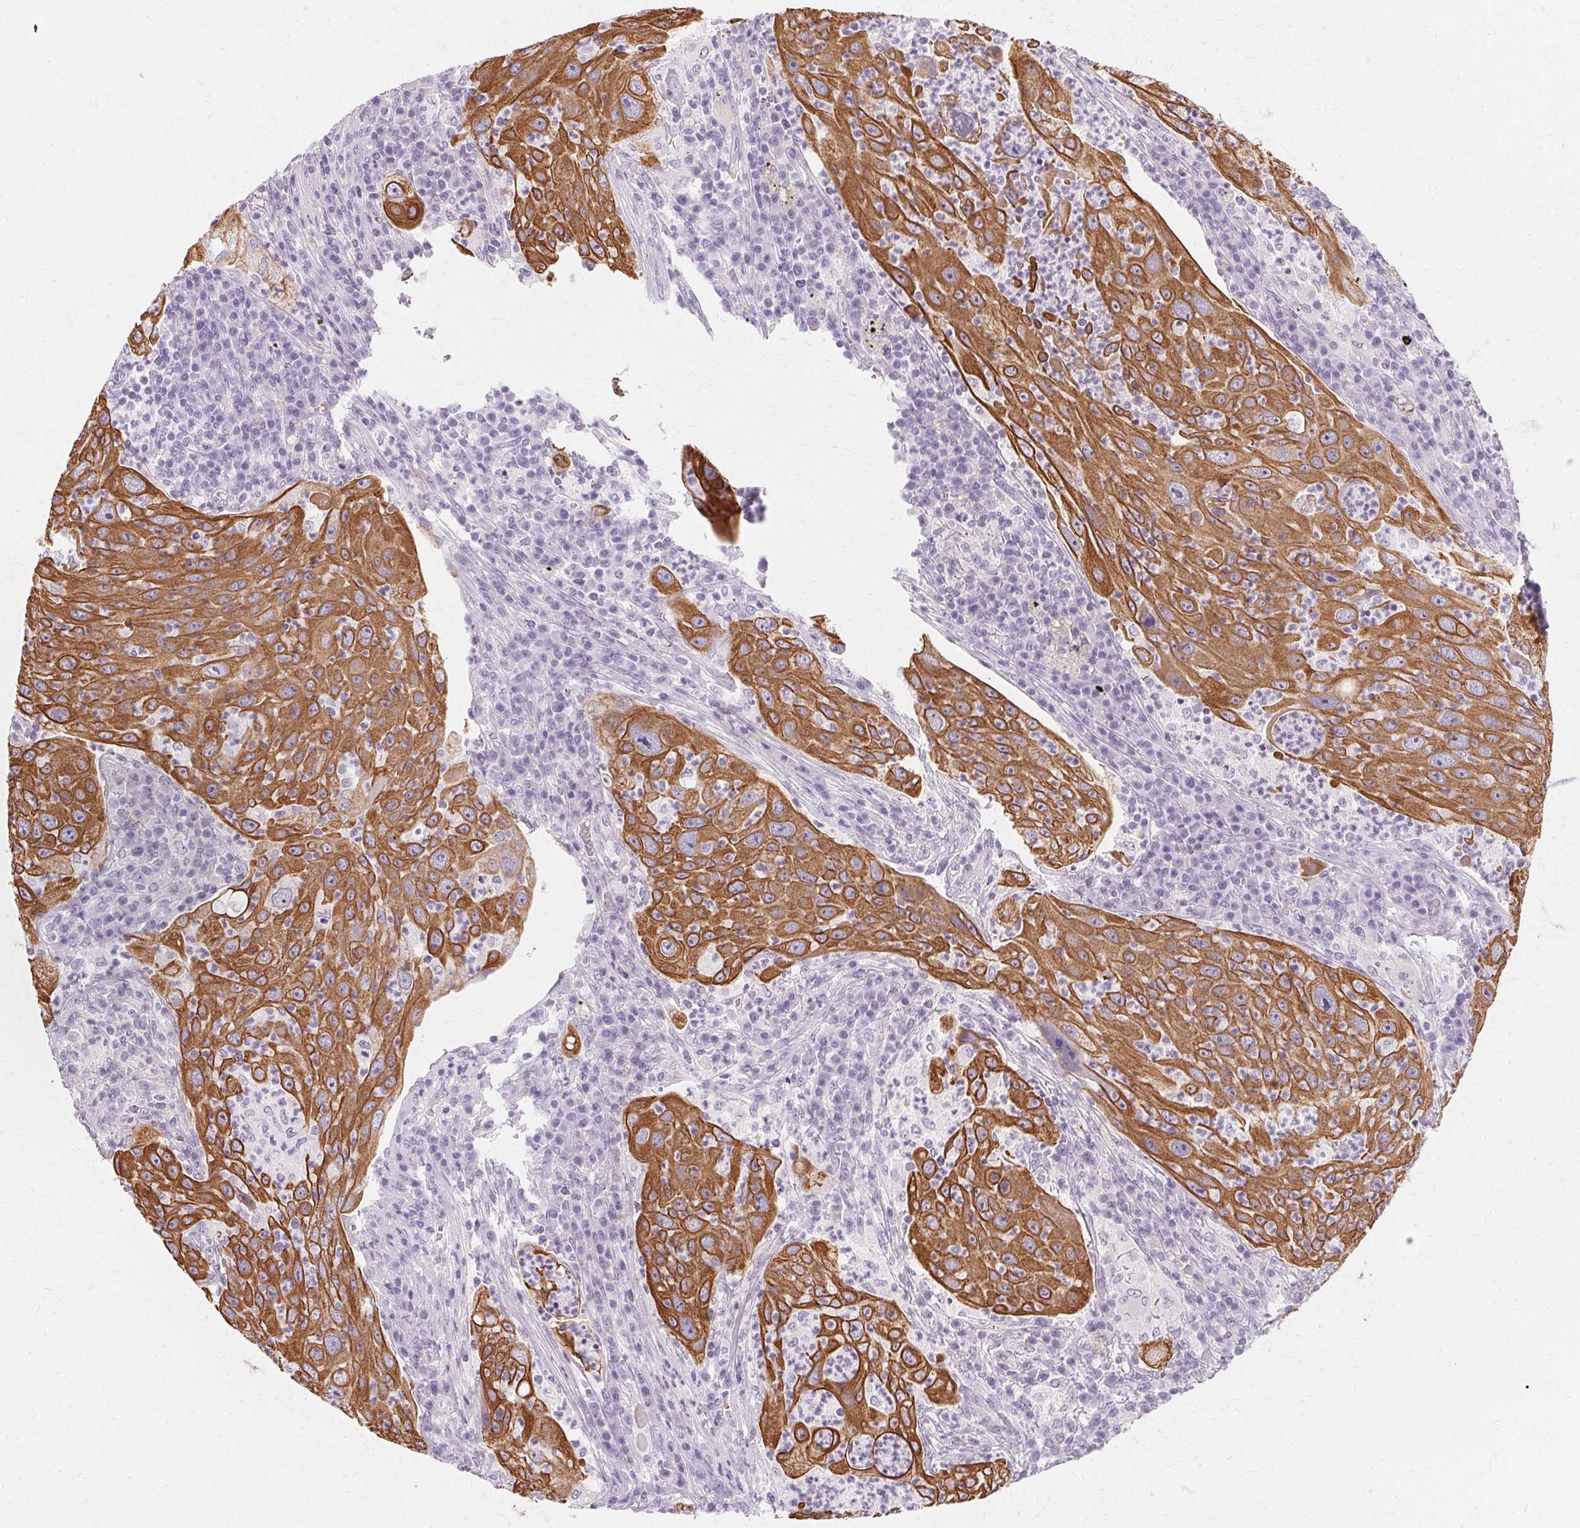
{"staining": {"intensity": "moderate", "quantity": ">75%", "location": "cytoplasmic/membranous"}, "tissue": "lung cancer", "cell_type": "Tumor cells", "image_type": "cancer", "snomed": [{"axis": "morphology", "description": "Squamous cell carcinoma, NOS"}, {"axis": "topography", "description": "Lung"}], "caption": "The immunohistochemical stain highlights moderate cytoplasmic/membranous expression in tumor cells of lung squamous cell carcinoma tissue.", "gene": "KRT6C", "patient": {"sex": "female", "age": 59}}